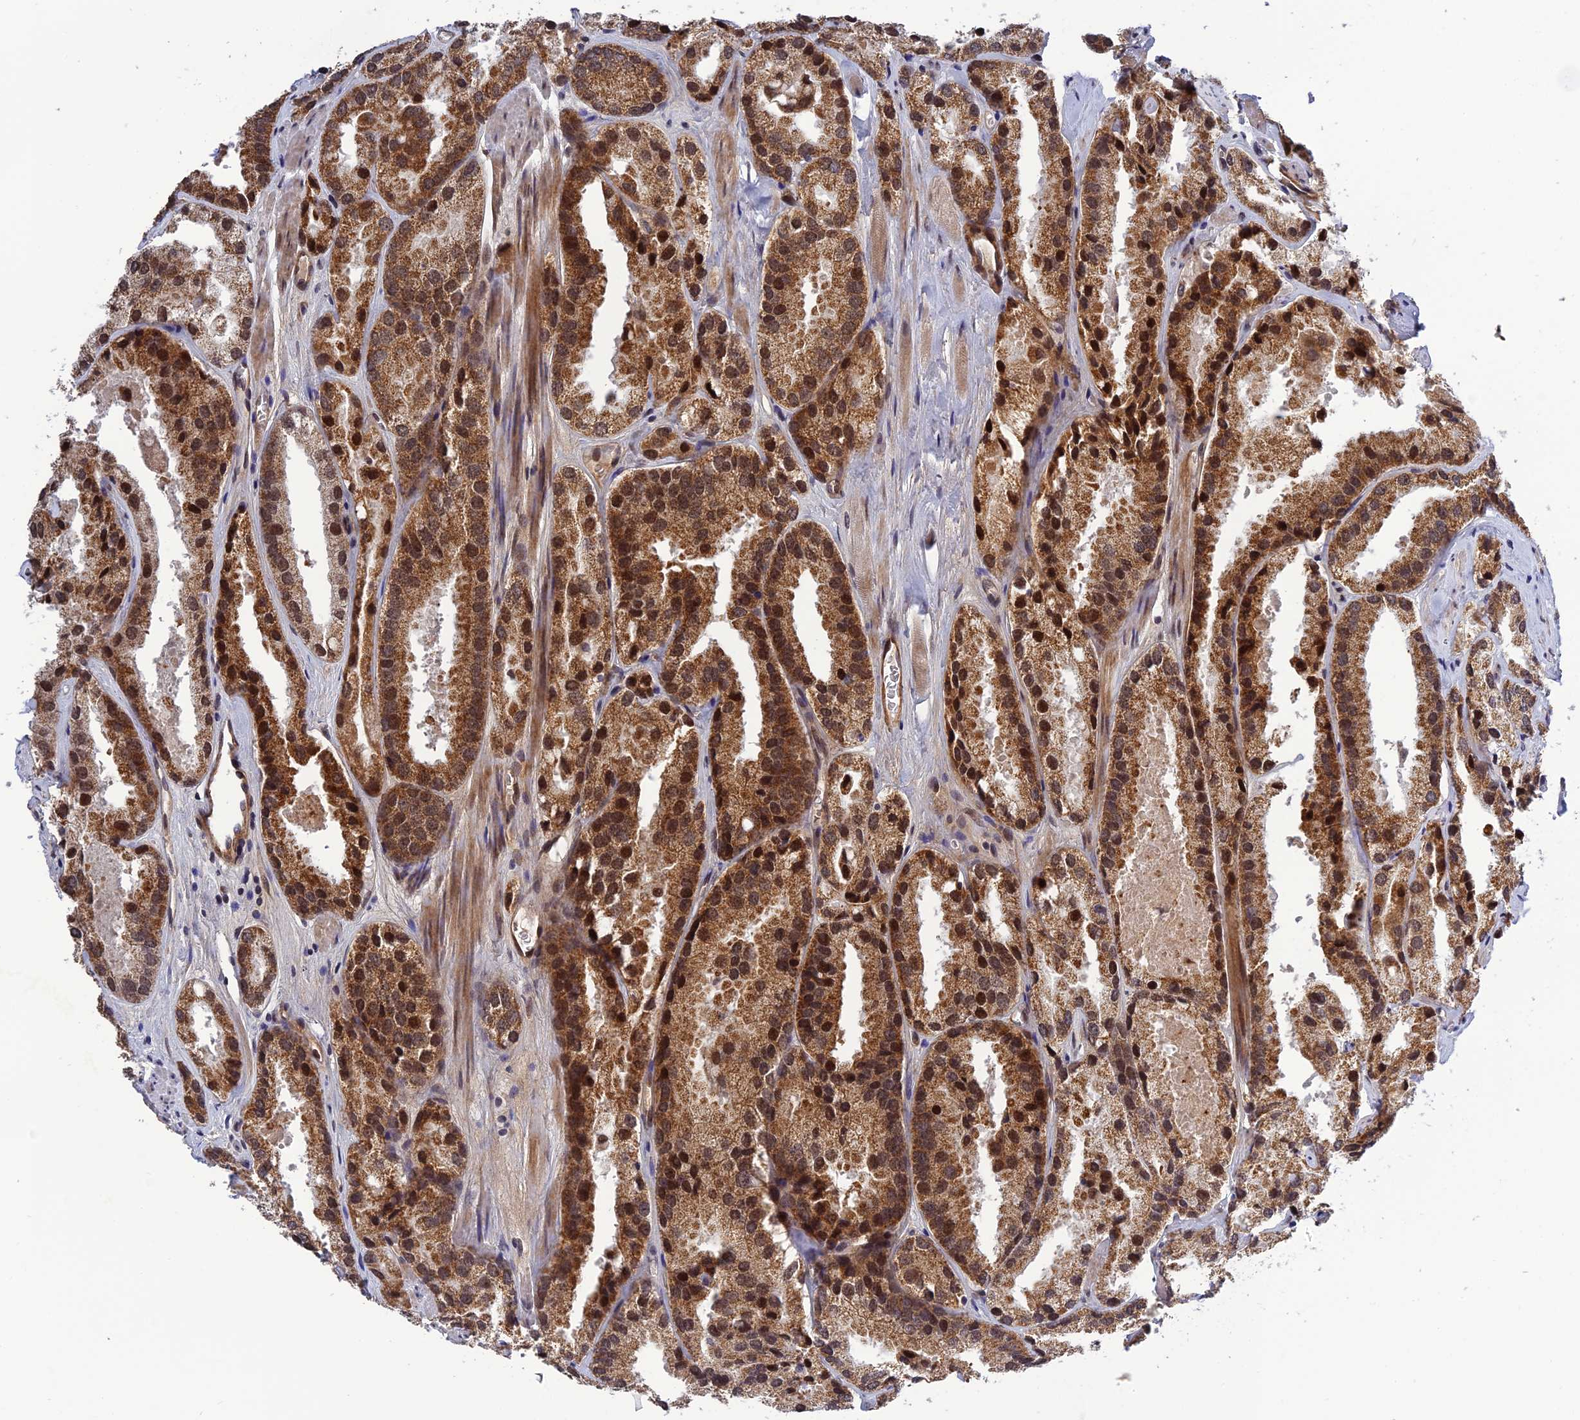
{"staining": {"intensity": "moderate", "quantity": ">75%", "location": "cytoplasmic/membranous,nuclear"}, "tissue": "prostate cancer", "cell_type": "Tumor cells", "image_type": "cancer", "snomed": [{"axis": "morphology", "description": "Adenocarcinoma, High grade"}, {"axis": "topography", "description": "Prostate"}], "caption": "Immunohistochemical staining of prostate cancer demonstrates medium levels of moderate cytoplasmic/membranous and nuclear protein positivity in approximately >75% of tumor cells.", "gene": "REXO1", "patient": {"sex": "male", "age": 66}}